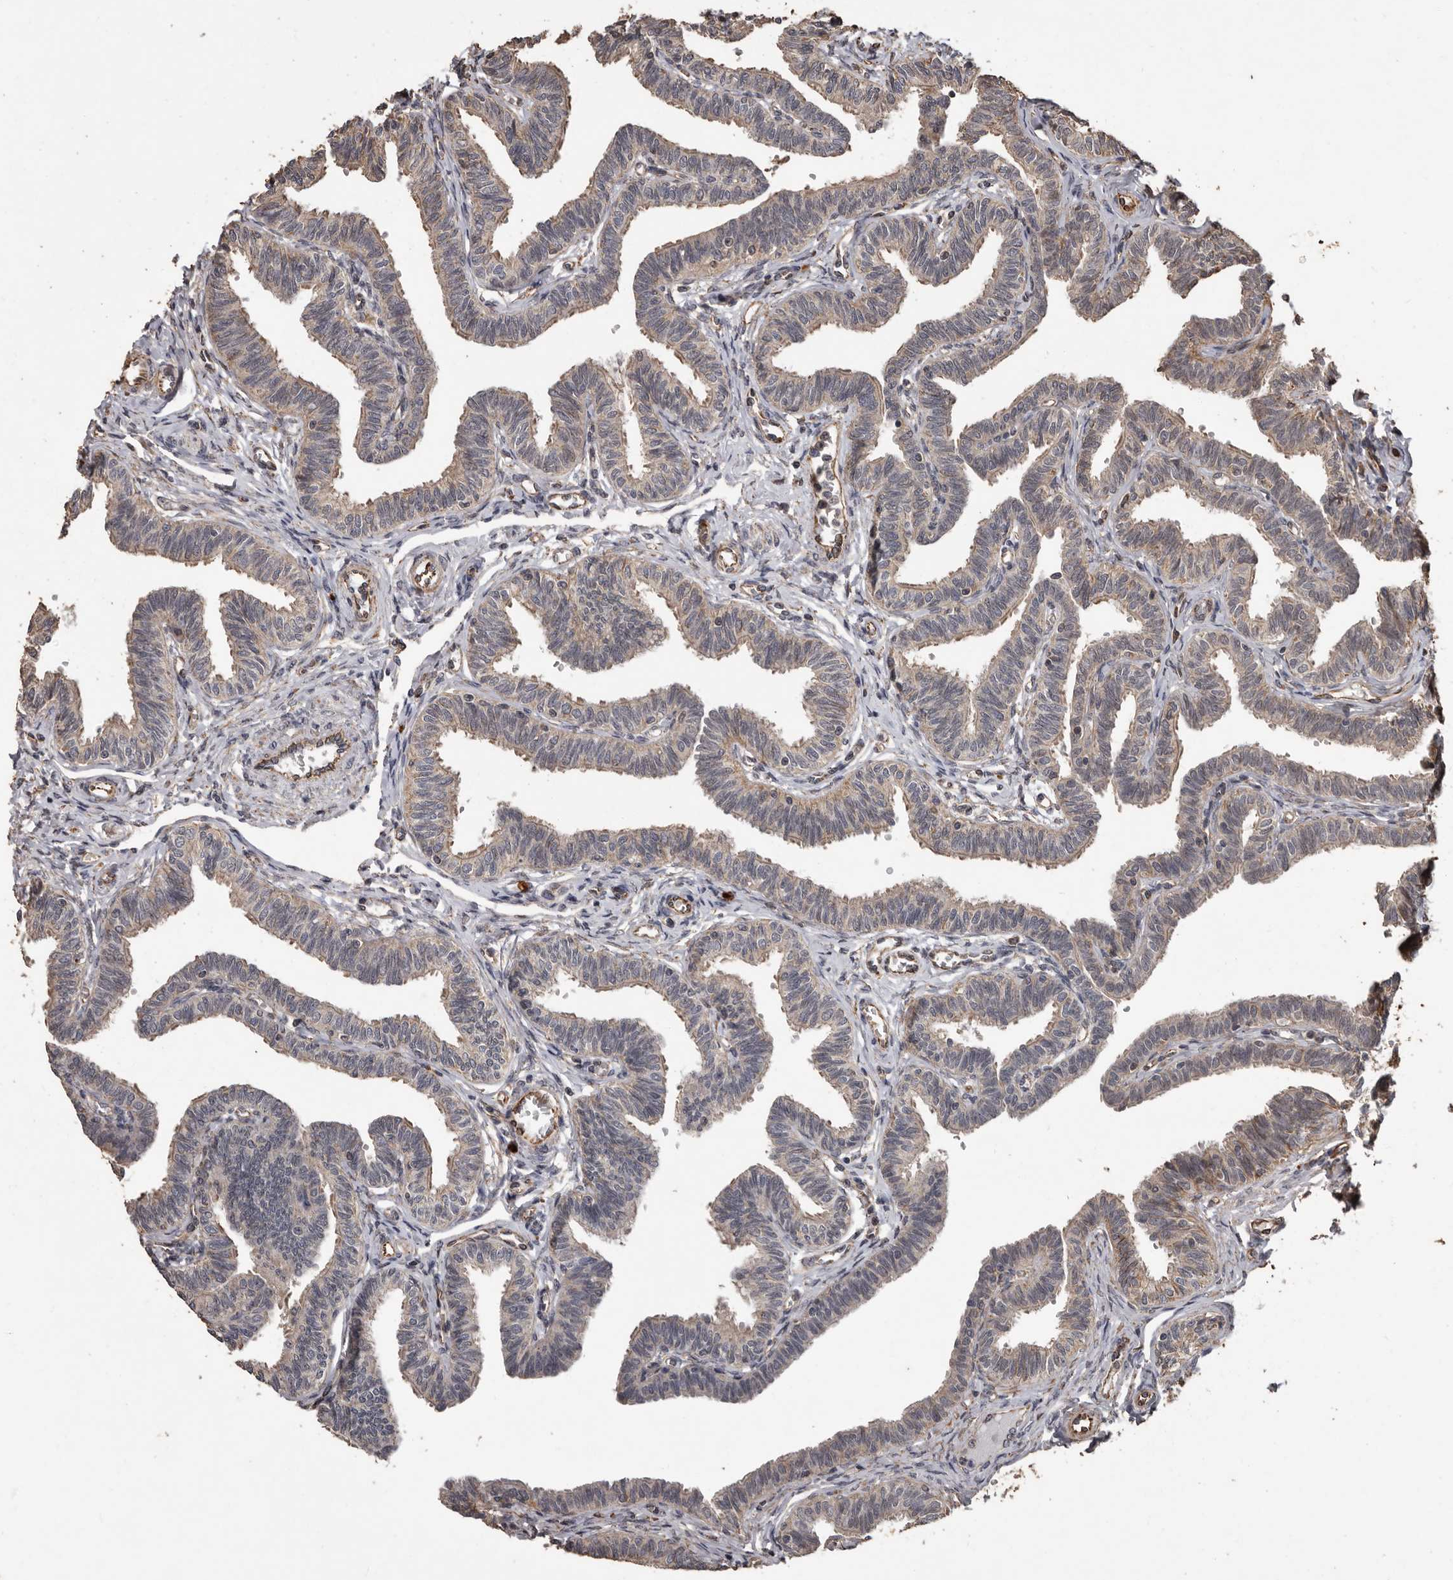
{"staining": {"intensity": "weak", "quantity": "25%-75%", "location": "cytoplasmic/membranous"}, "tissue": "fallopian tube", "cell_type": "Glandular cells", "image_type": "normal", "snomed": [{"axis": "morphology", "description": "Normal tissue, NOS"}, {"axis": "topography", "description": "Fallopian tube"}, {"axis": "topography", "description": "Ovary"}], "caption": "Immunohistochemical staining of unremarkable fallopian tube shows low levels of weak cytoplasmic/membranous staining in approximately 25%-75% of glandular cells. The protein is stained brown, and the nuclei are stained in blue (DAB (3,3'-diaminobenzidine) IHC with brightfield microscopy, high magnification).", "gene": "BRAT1", "patient": {"sex": "female", "age": 23}}